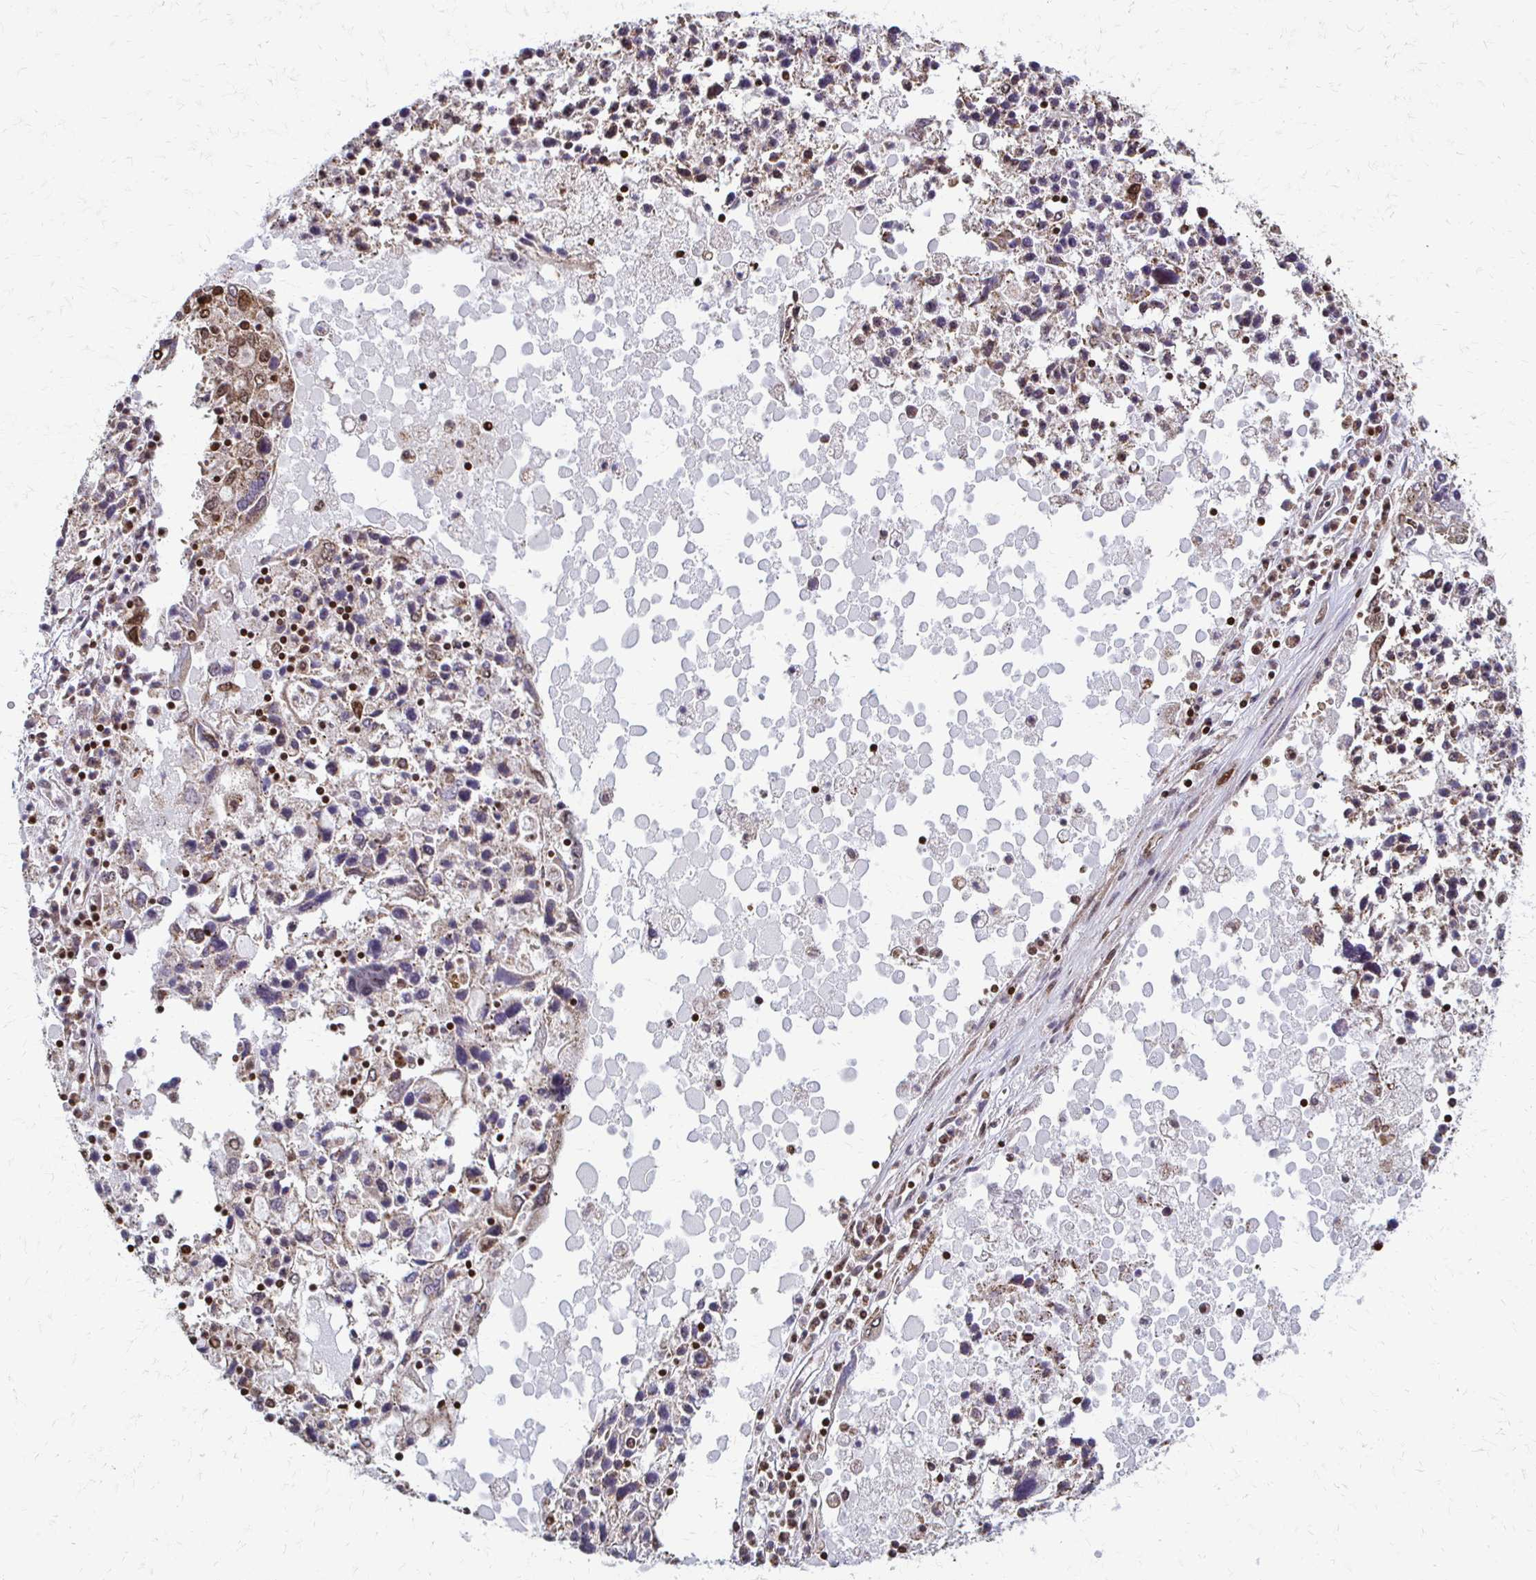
{"staining": {"intensity": "moderate", "quantity": "25%-75%", "location": "nuclear"}, "tissue": "ovarian cancer", "cell_type": "Tumor cells", "image_type": "cancer", "snomed": [{"axis": "morphology", "description": "Carcinoma, endometroid"}, {"axis": "topography", "description": "Ovary"}], "caption": "Ovarian cancer stained with a protein marker reveals moderate staining in tumor cells.", "gene": "HOXA9", "patient": {"sex": "female", "age": 62}}